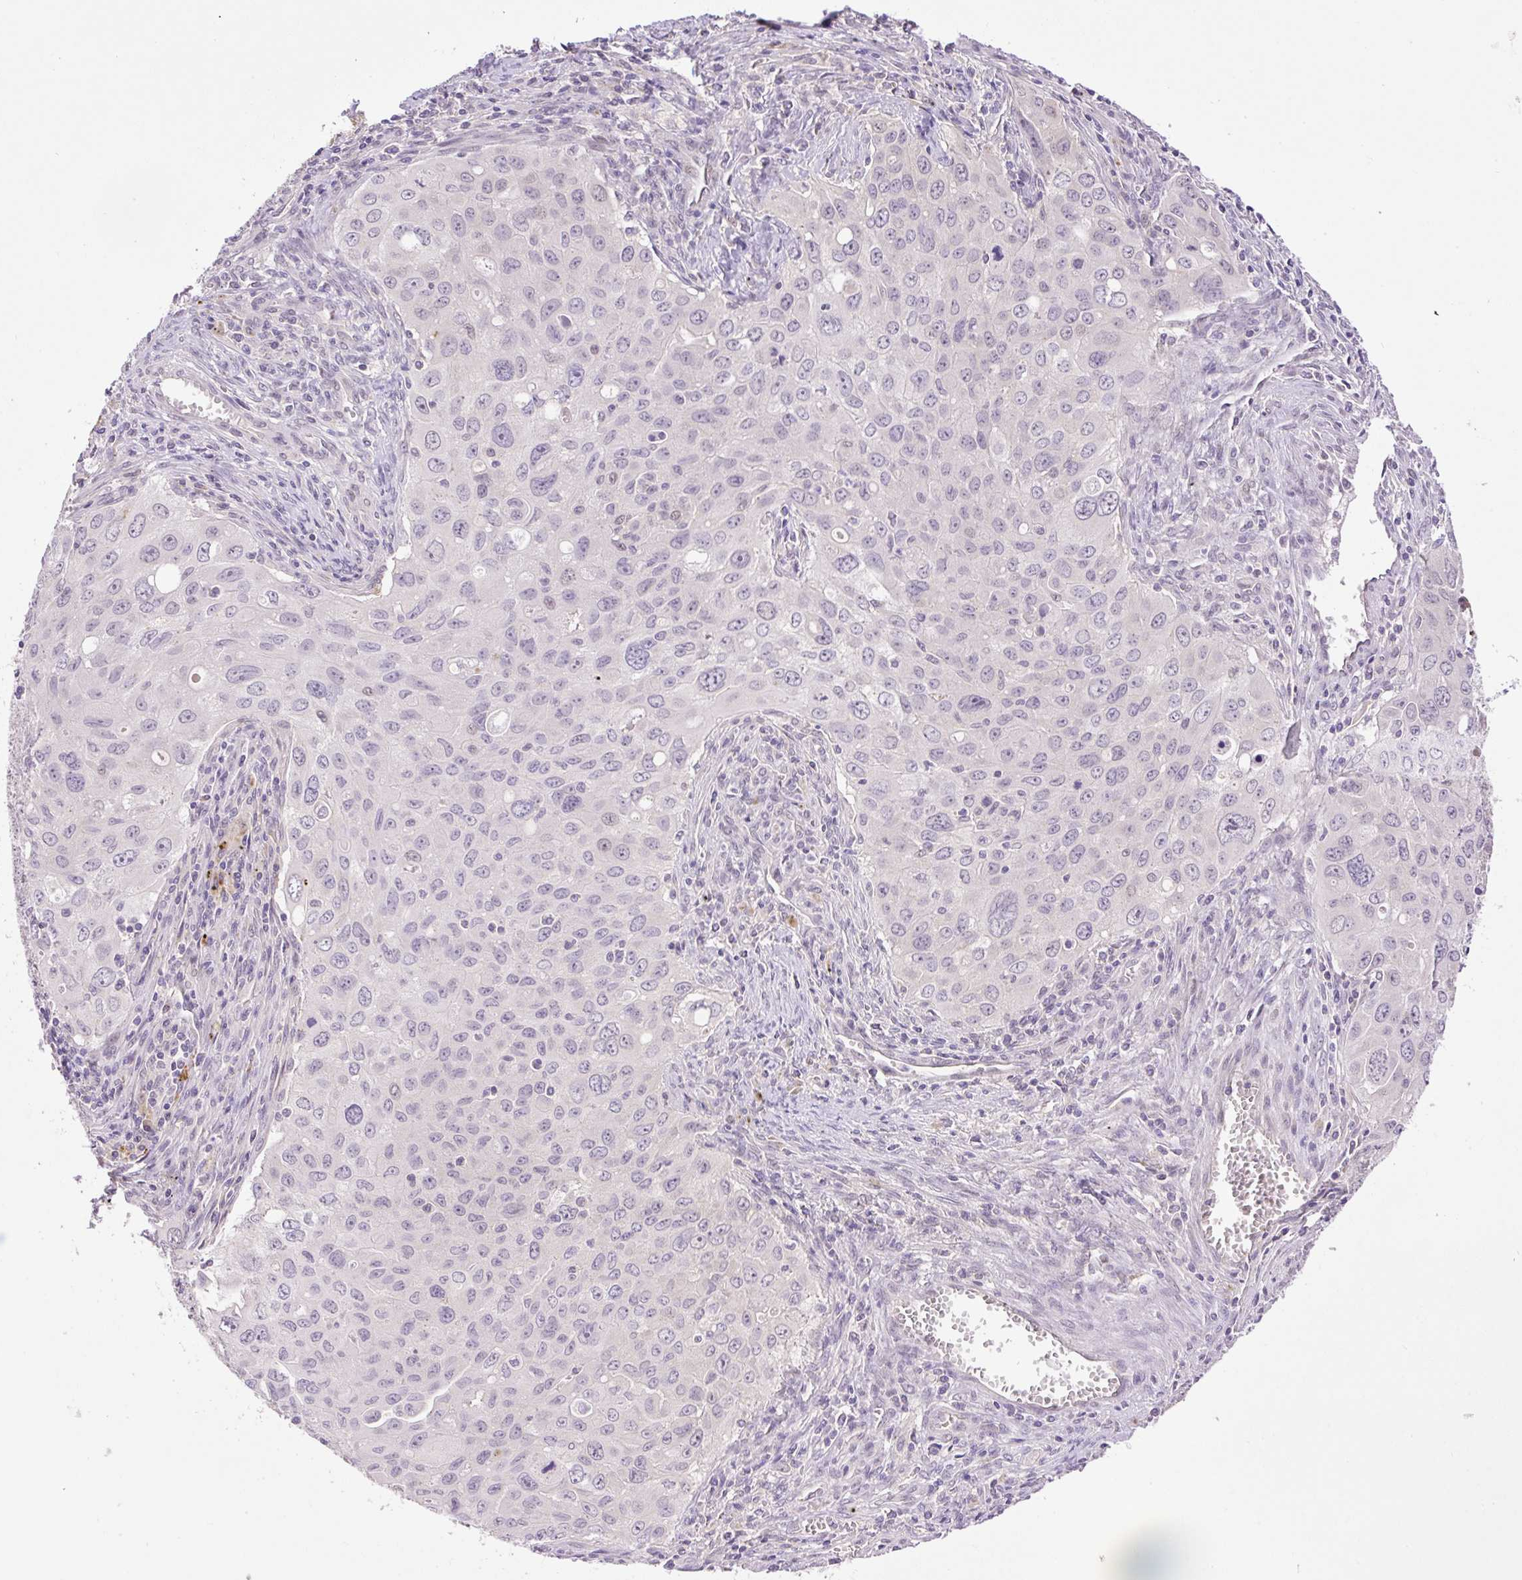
{"staining": {"intensity": "negative", "quantity": "none", "location": "none"}, "tissue": "lung cancer", "cell_type": "Tumor cells", "image_type": "cancer", "snomed": [{"axis": "morphology", "description": "Adenocarcinoma, NOS"}, {"axis": "morphology", "description": "Adenocarcinoma, metastatic, NOS"}, {"axis": "topography", "description": "Lymph node"}, {"axis": "topography", "description": "Lung"}], "caption": "This is a image of IHC staining of lung cancer, which shows no staining in tumor cells.", "gene": "HABP4", "patient": {"sex": "female", "age": 42}}